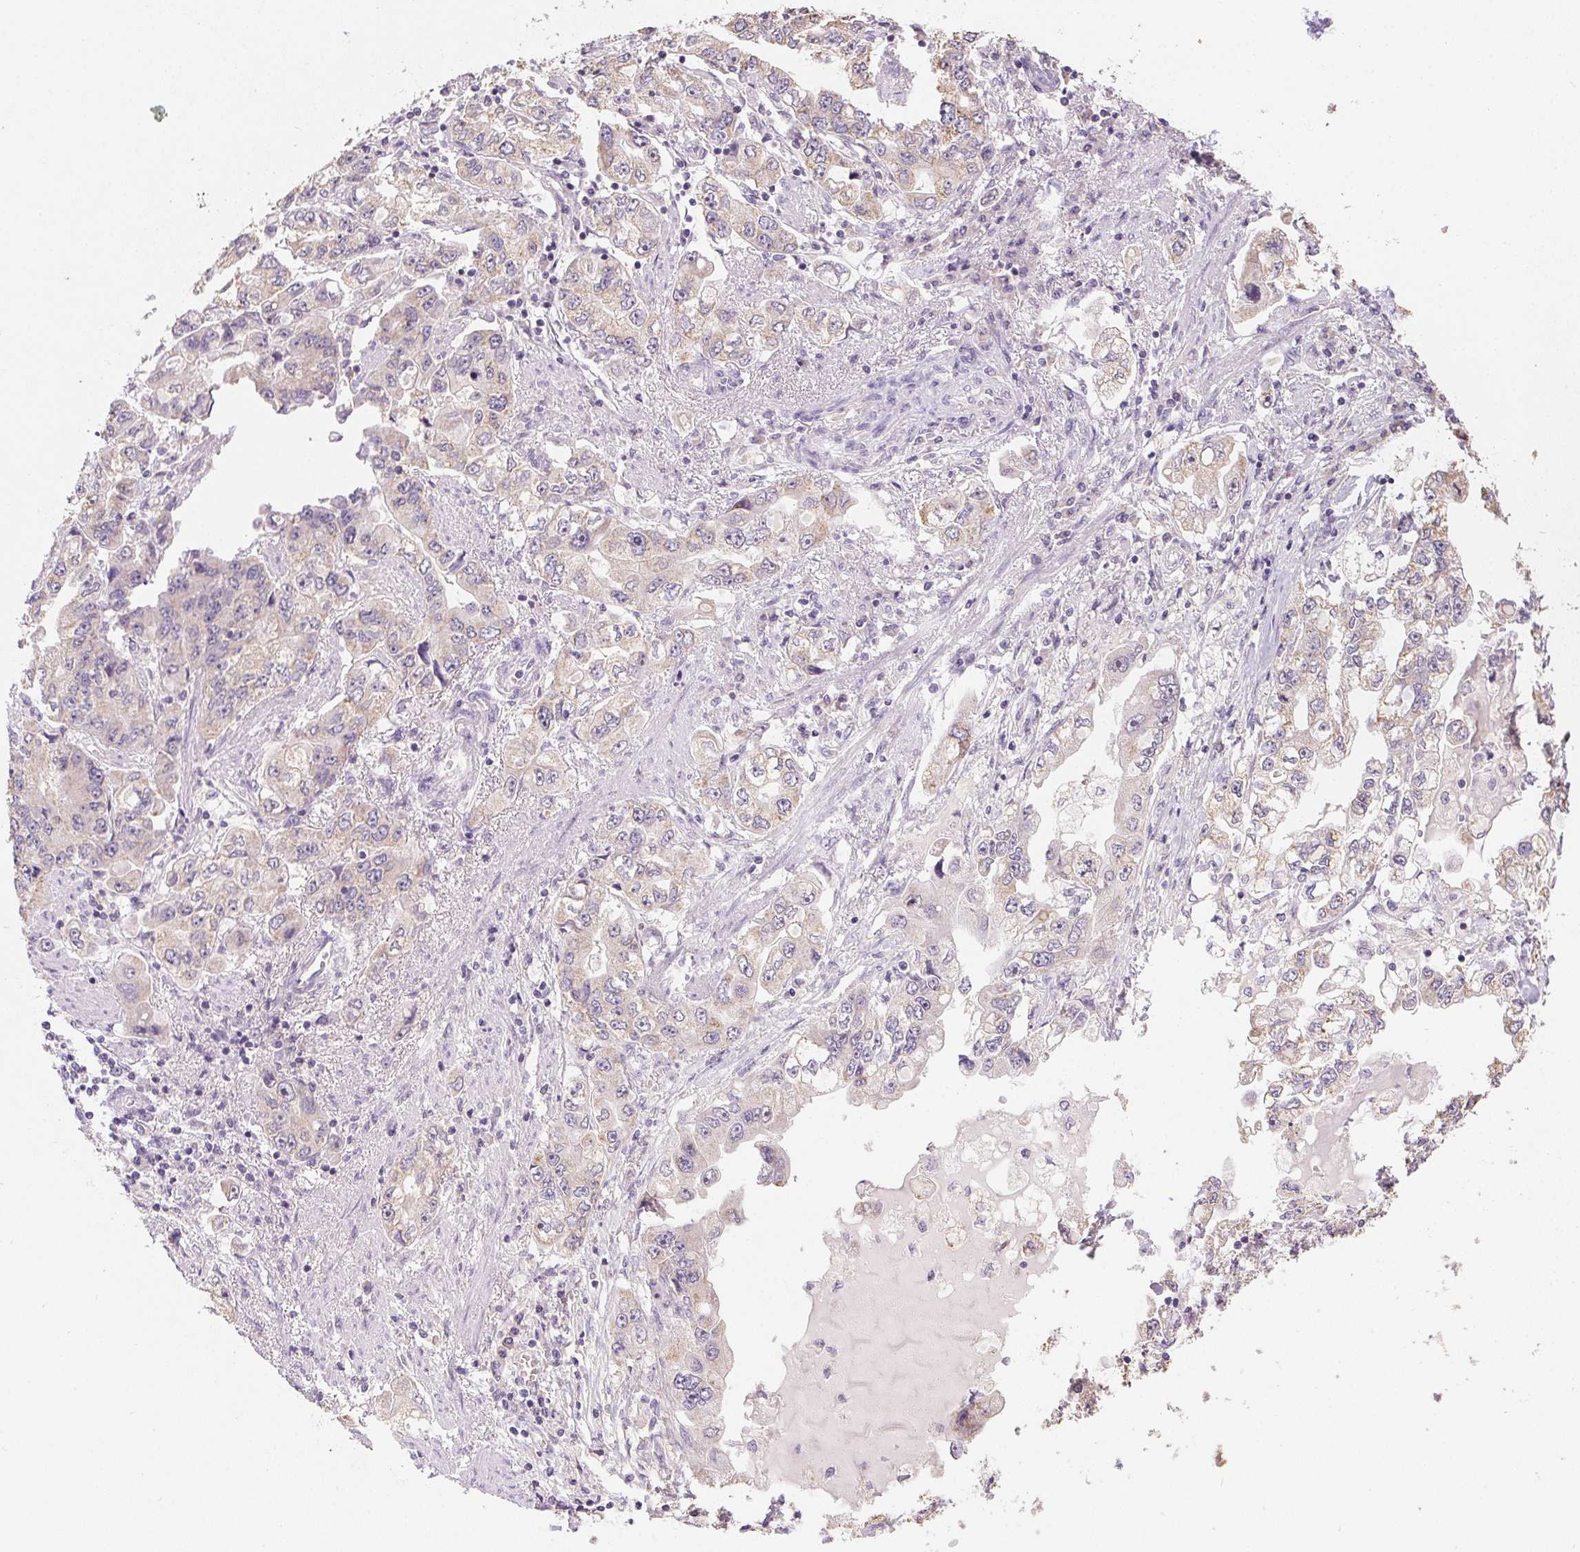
{"staining": {"intensity": "weak", "quantity": "<25%", "location": "cytoplasmic/membranous"}, "tissue": "stomach cancer", "cell_type": "Tumor cells", "image_type": "cancer", "snomed": [{"axis": "morphology", "description": "Adenocarcinoma, NOS"}, {"axis": "topography", "description": "Stomach, lower"}], "caption": "Immunohistochemistry photomicrograph of stomach cancer (adenocarcinoma) stained for a protein (brown), which displays no staining in tumor cells.", "gene": "SPACA9", "patient": {"sex": "female", "age": 93}}